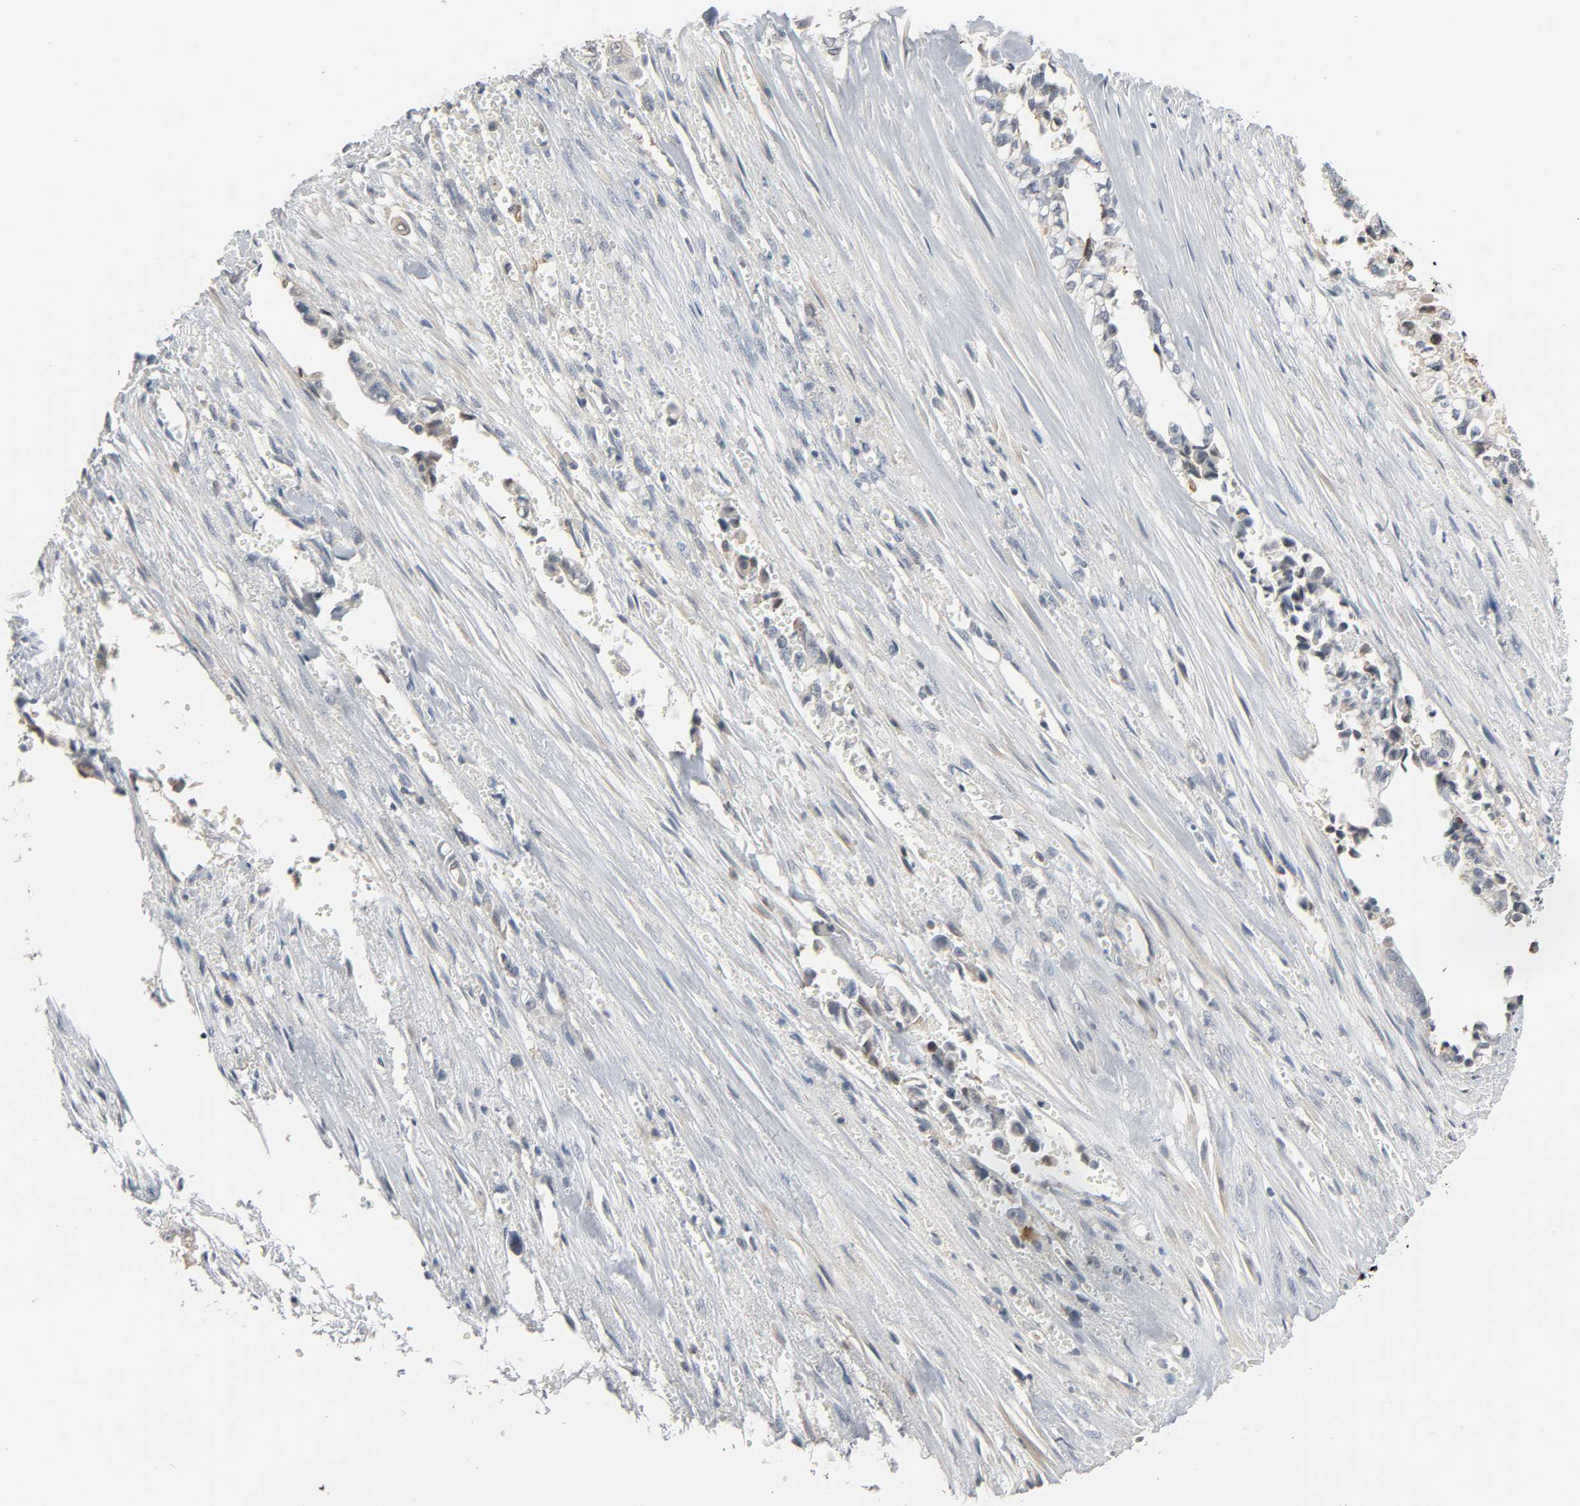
{"staining": {"intensity": "weak", "quantity": "<25%", "location": "cytoplasmic/membranous"}, "tissue": "liver cancer", "cell_type": "Tumor cells", "image_type": "cancer", "snomed": [{"axis": "morphology", "description": "Cholangiocarcinoma"}, {"axis": "topography", "description": "Liver"}], "caption": "IHC of liver cholangiocarcinoma demonstrates no expression in tumor cells.", "gene": "CD4", "patient": {"sex": "female", "age": 70}}